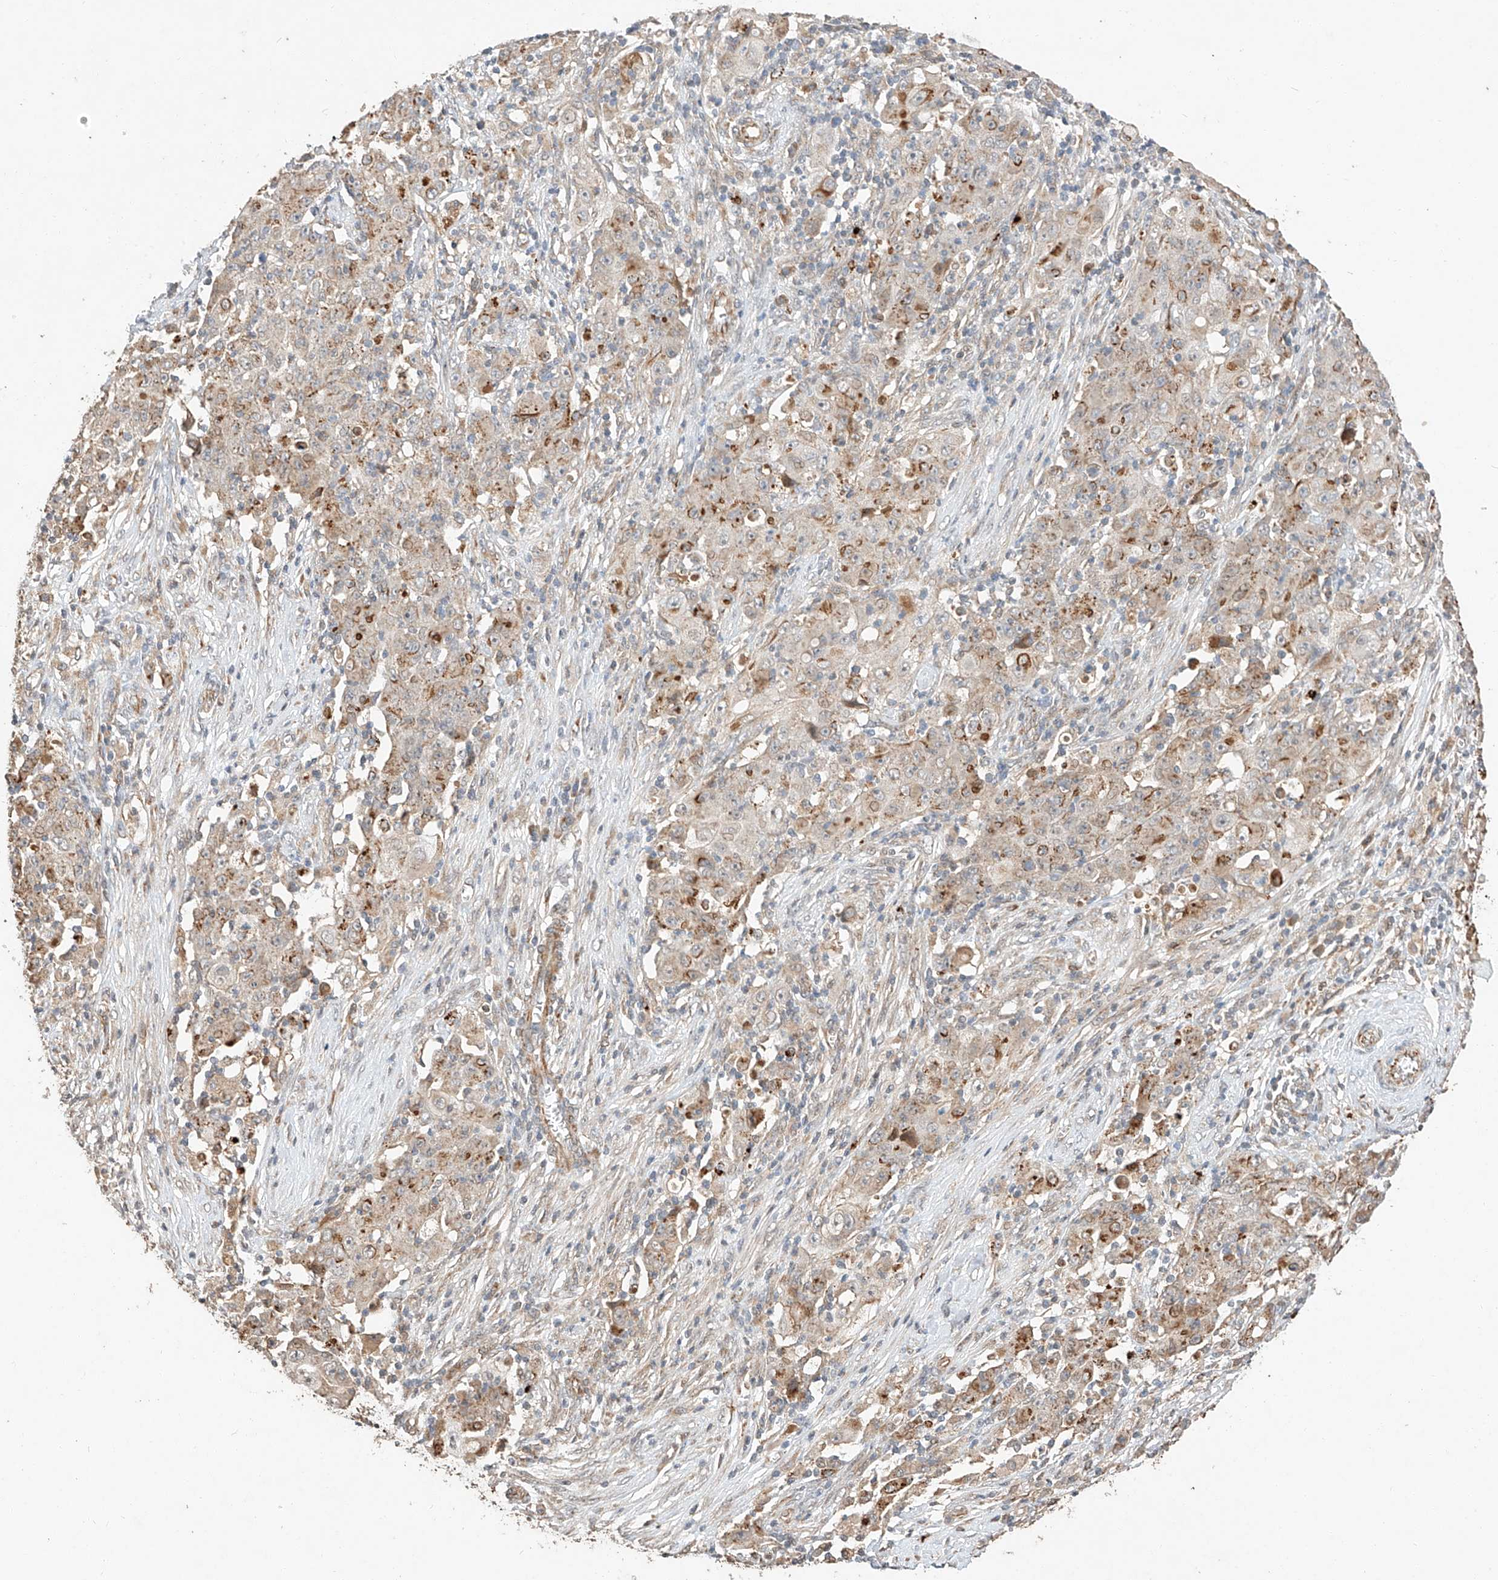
{"staining": {"intensity": "moderate", "quantity": "<25%", "location": "cytoplasmic/membranous"}, "tissue": "ovarian cancer", "cell_type": "Tumor cells", "image_type": "cancer", "snomed": [{"axis": "morphology", "description": "Carcinoma, endometroid"}, {"axis": "topography", "description": "Ovary"}], "caption": "Brown immunohistochemical staining in ovarian cancer demonstrates moderate cytoplasmic/membranous expression in about <25% of tumor cells. The staining is performed using DAB brown chromogen to label protein expression. The nuclei are counter-stained blue using hematoxylin.", "gene": "SUSD6", "patient": {"sex": "female", "age": 42}}